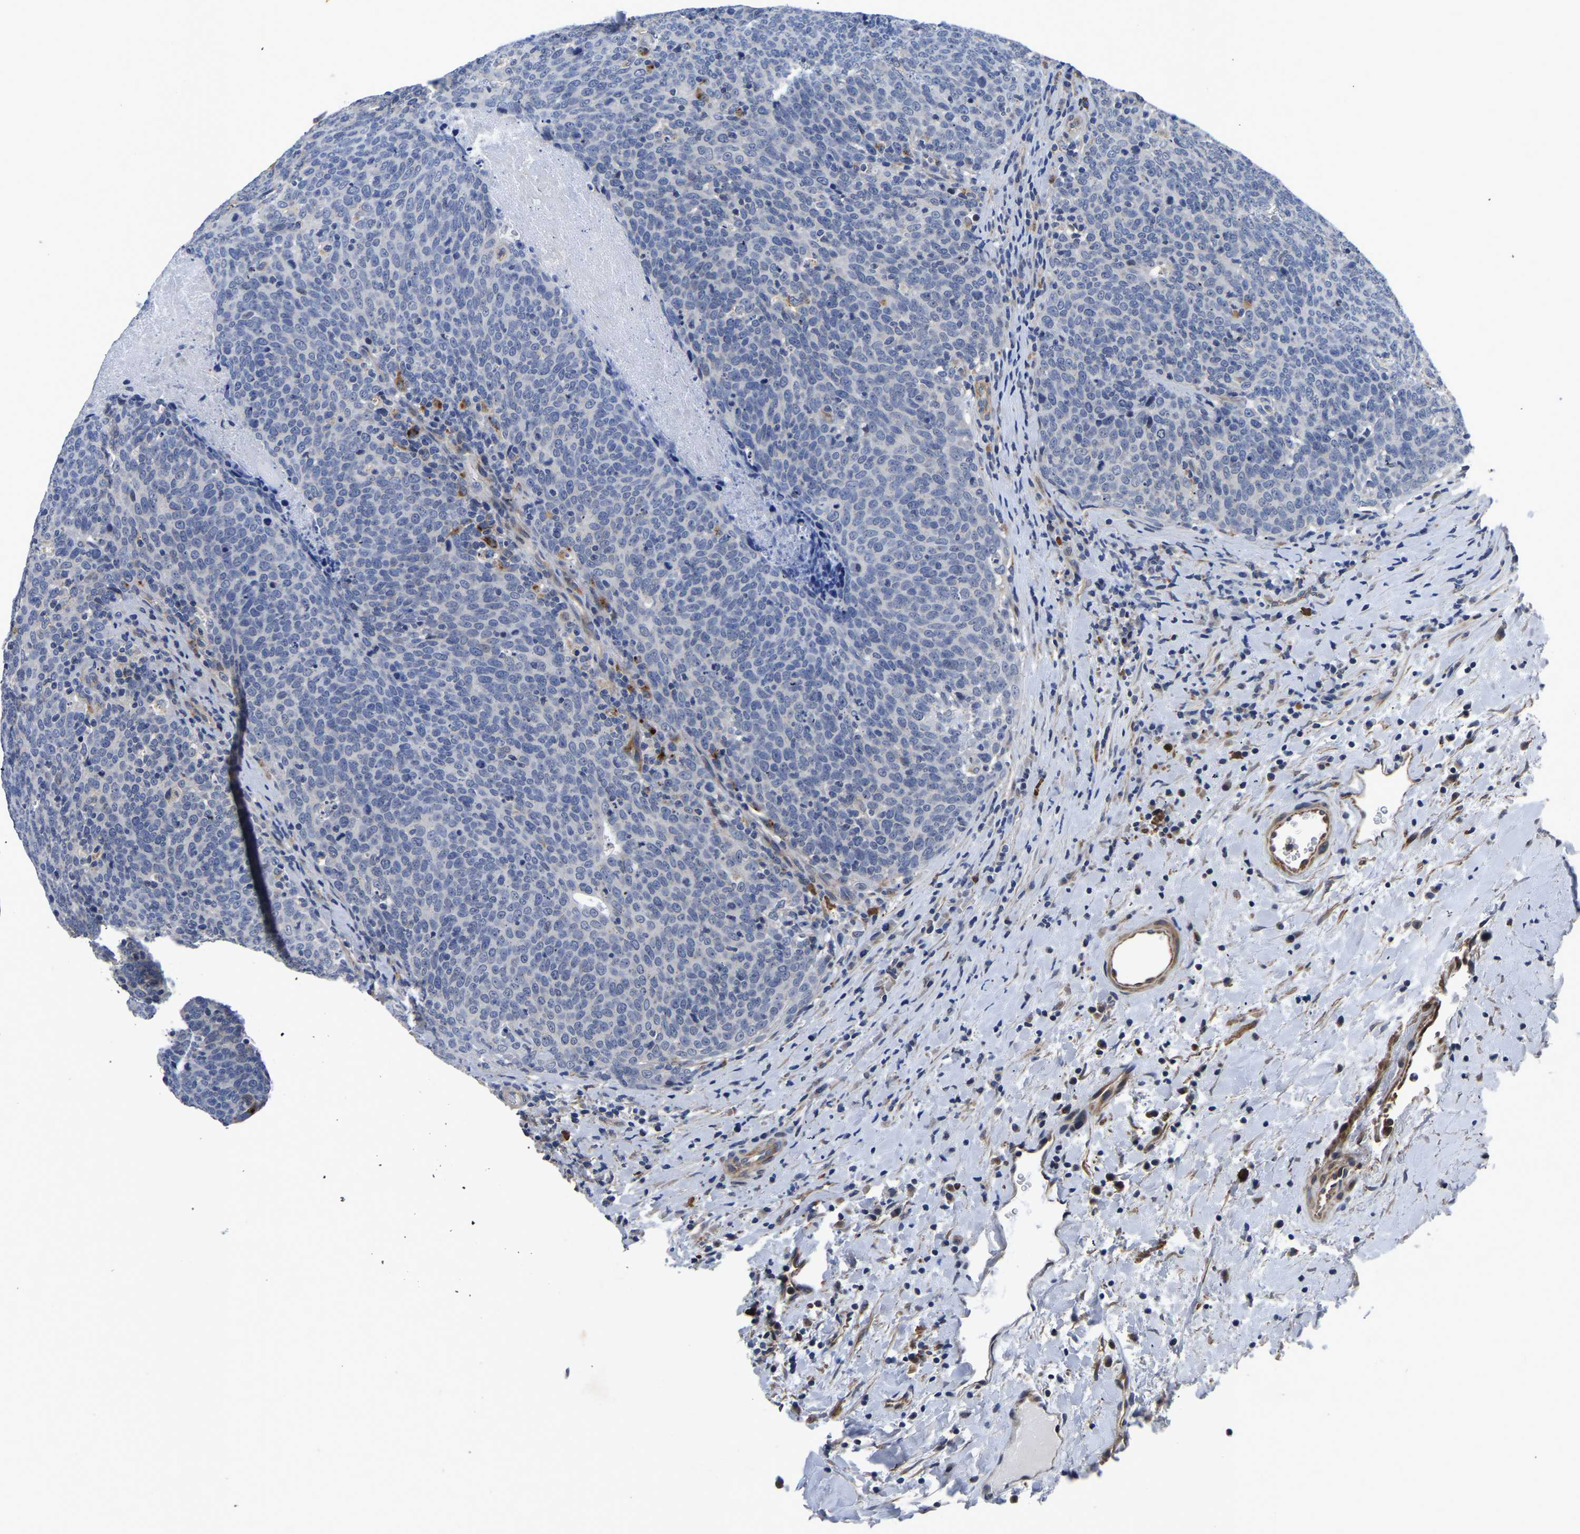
{"staining": {"intensity": "negative", "quantity": "none", "location": "none"}, "tissue": "head and neck cancer", "cell_type": "Tumor cells", "image_type": "cancer", "snomed": [{"axis": "morphology", "description": "Squamous cell carcinoma, NOS"}, {"axis": "morphology", "description": "Squamous cell carcinoma, metastatic, NOS"}, {"axis": "topography", "description": "Lymph node"}, {"axis": "topography", "description": "Head-Neck"}], "caption": "An immunohistochemistry (IHC) image of head and neck cancer (metastatic squamous cell carcinoma) is shown. There is no staining in tumor cells of head and neck cancer (metastatic squamous cell carcinoma).", "gene": "PDLIM7", "patient": {"sex": "male", "age": 62}}